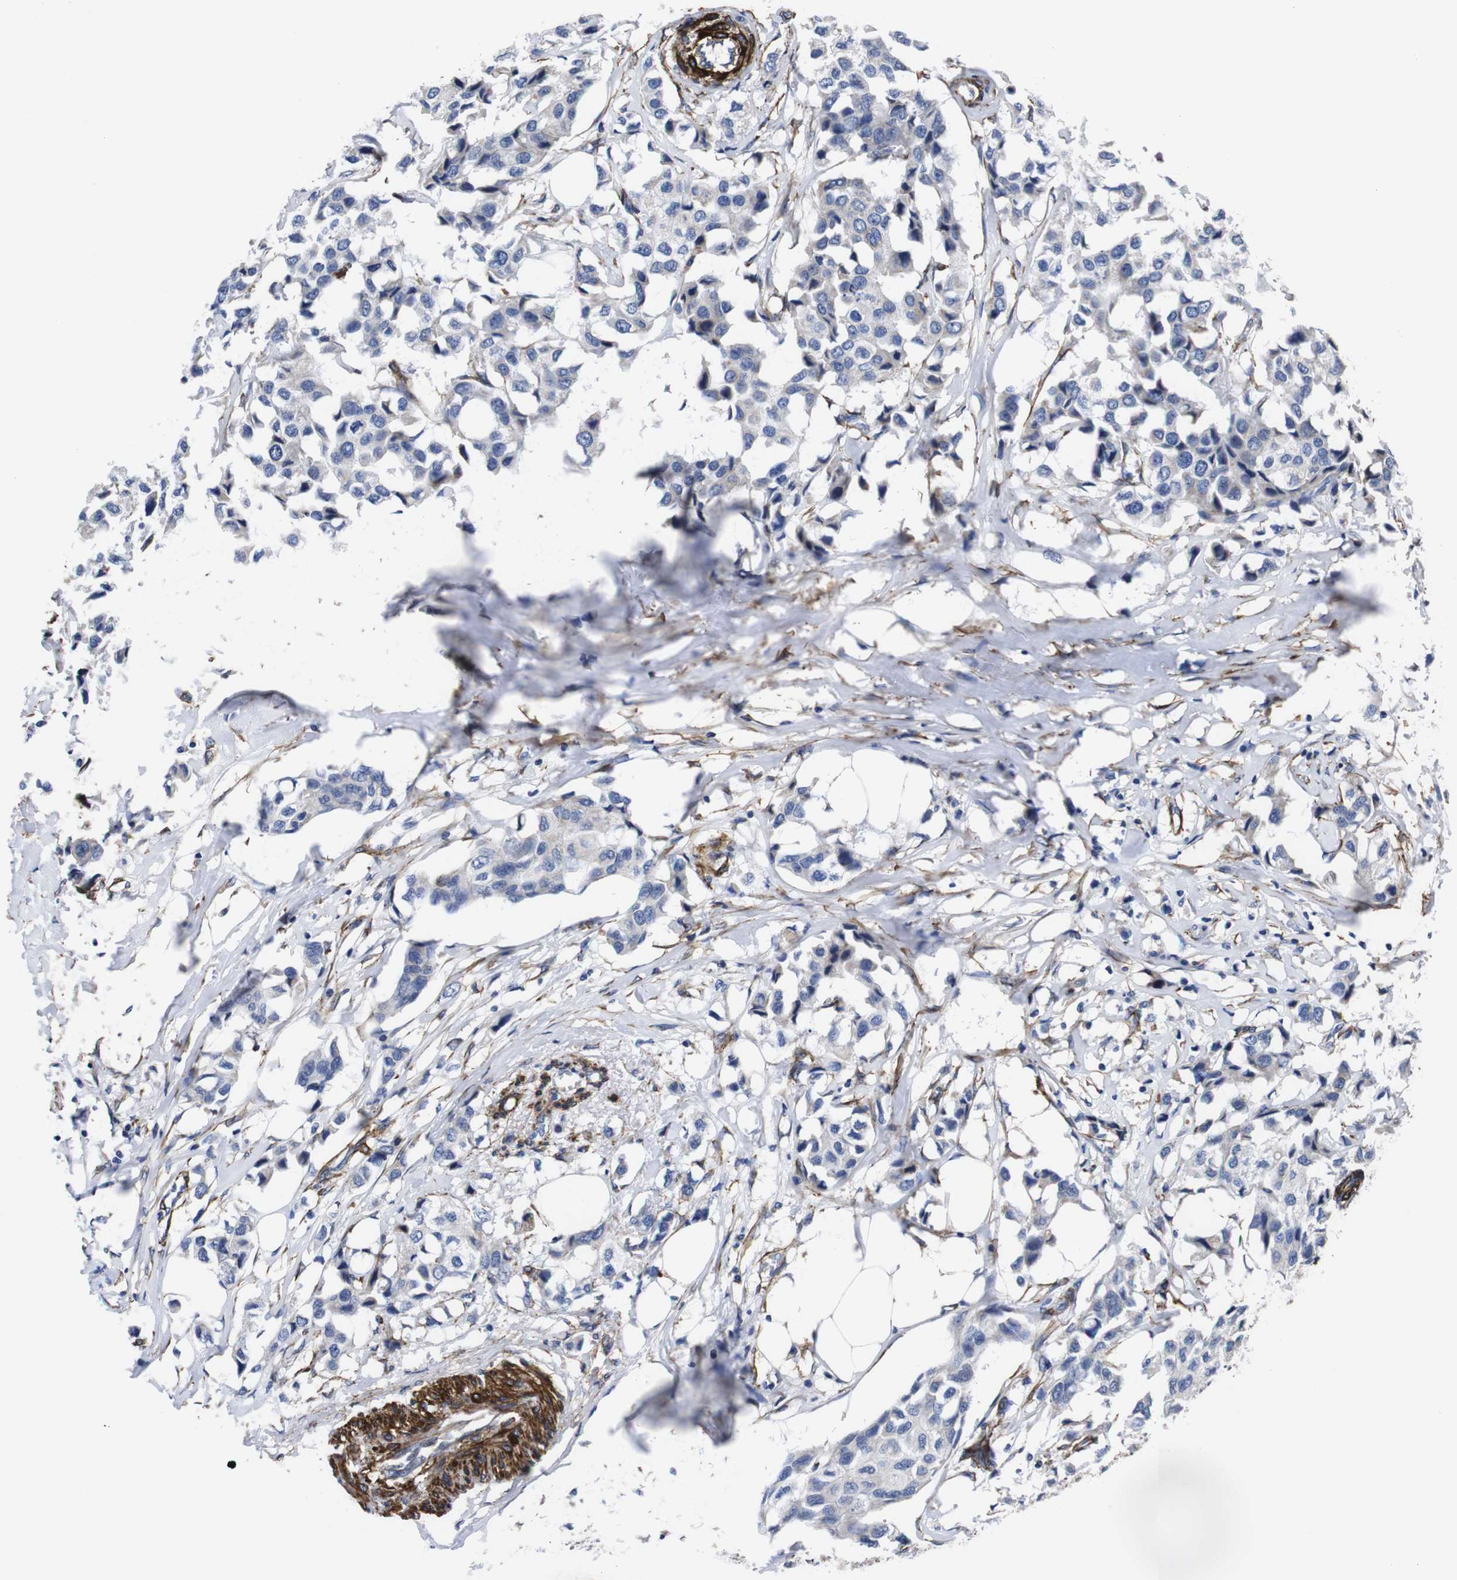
{"staining": {"intensity": "negative", "quantity": "none", "location": "none"}, "tissue": "breast cancer", "cell_type": "Tumor cells", "image_type": "cancer", "snomed": [{"axis": "morphology", "description": "Duct carcinoma"}, {"axis": "topography", "description": "Breast"}], "caption": "The photomicrograph displays no significant positivity in tumor cells of breast cancer.", "gene": "WNT10A", "patient": {"sex": "female", "age": 80}}